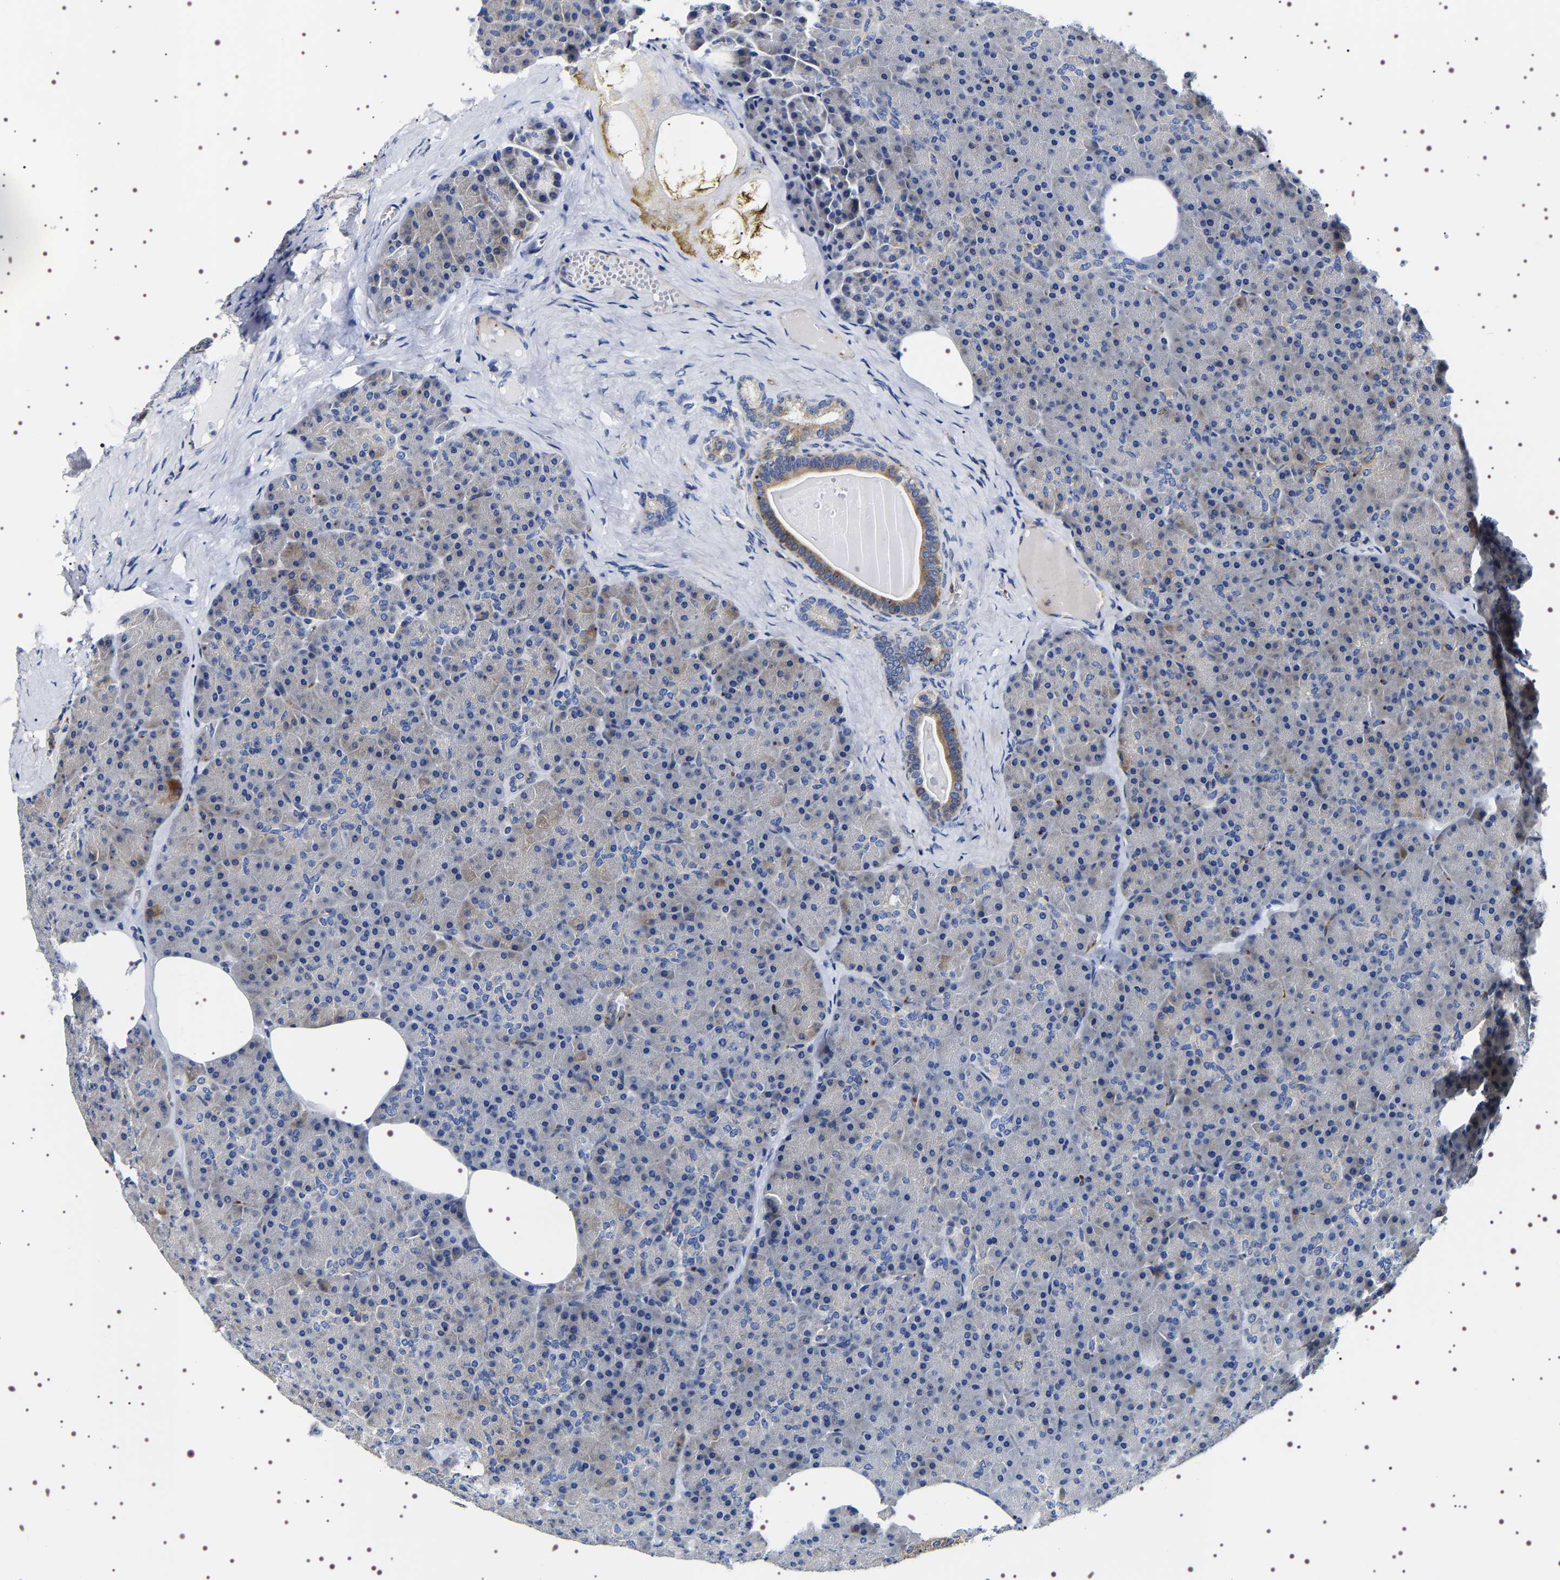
{"staining": {"intensity": "moderate", "quantity": "<25%", "location": "cytoplasmic/membranous"}, "tissue": "pancreas", "cell_type": "Exocrine glandular cells", "image_type": "normal", "snomed": [{"axis": "morphology", "description": "Normal tissue, NOS"}, {"axis": "morphology", "description": "Carcinoid, malignant, NOS"}, {"axis": "topography", "description": "Pancreas"}], "caption": "Immunohistochemistry image of normal pancreas: human pancreas stained using immunohistochemistry exhibits low levels of moderate protein expression localized specifically in the cytoplasmic/membranous of exocrine glandular cells, appearing as a cytoplasmic/membranous brown color.", "gene": "SQLE", "patient": {"sex": "female", "age": 35}}